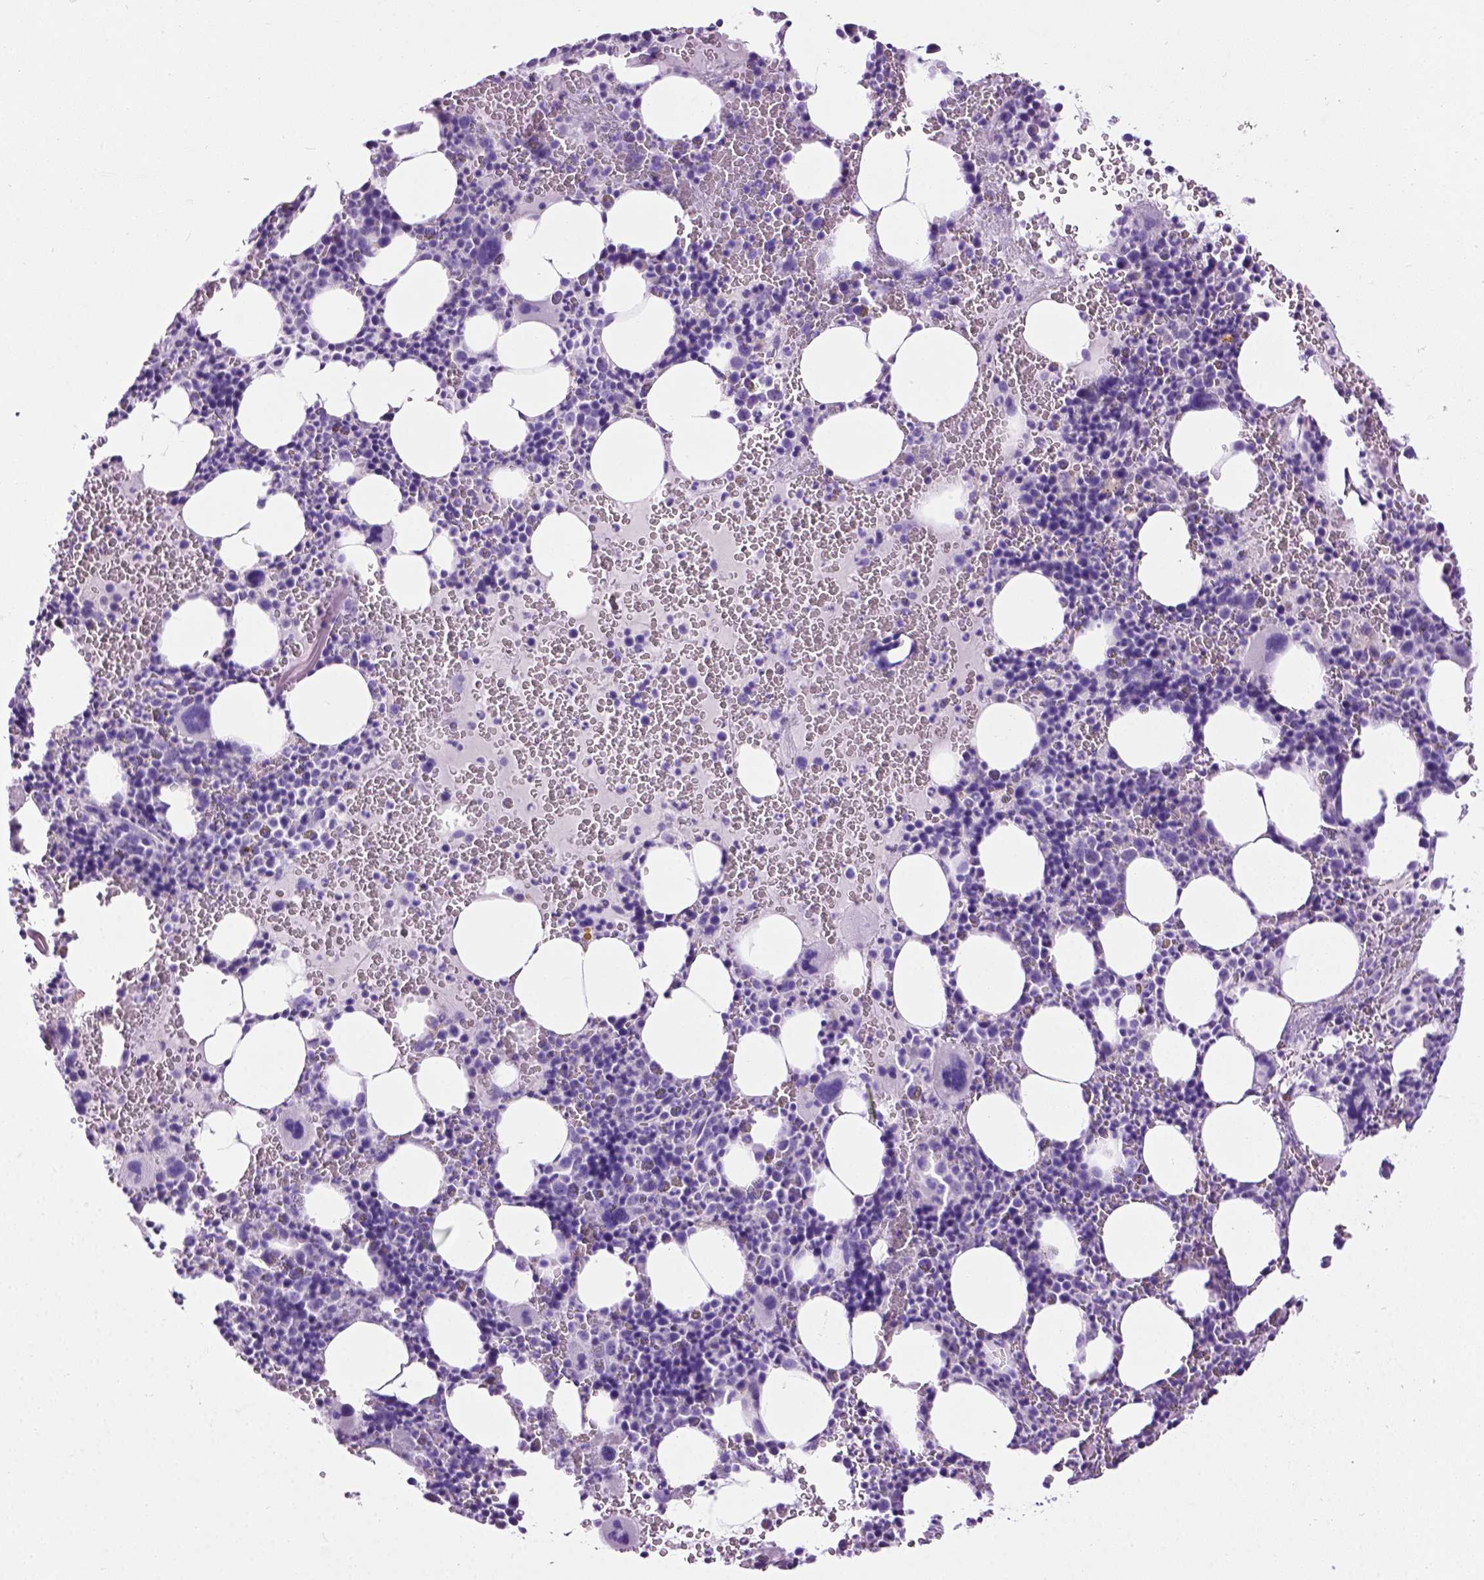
{"staining": {"intensity": "negative", "quantity": "none", "location": "none"}, "tissue": "bone marrow", "cell_type": "Hematopoietic cells", "image_type": "normal", "snomed": [{"axis": "morphology", "description": "Normal tissue, NOS"}, {"axis": "topography", "description": "Bone marrow"}], "caption": "This is an immunohistochemistry photomicrograph of benign bone marrow. There is no staining in hematopoietic cells.", "gene": "LELP1", "patient": {"sex": "male", "age": 63}}